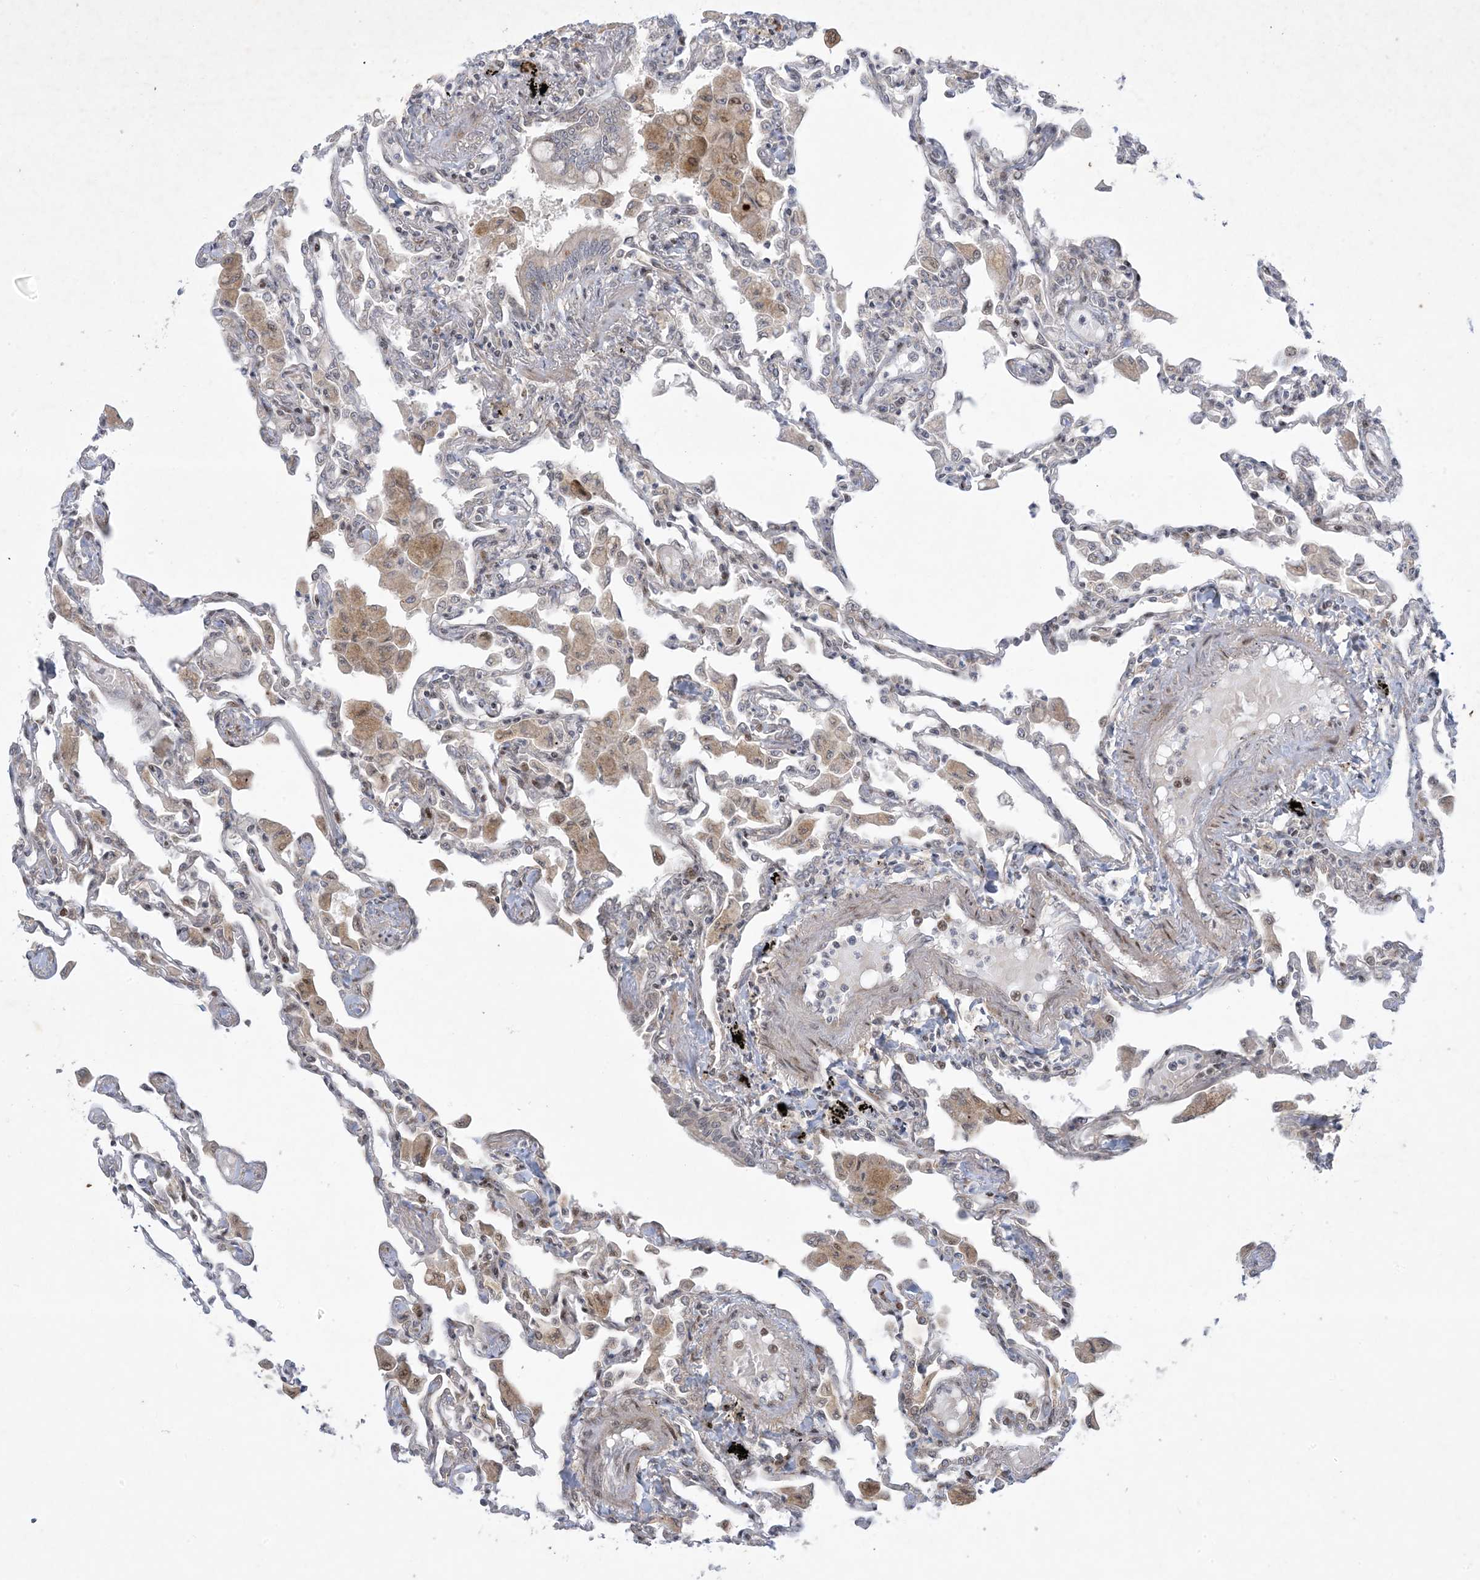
{"staining": {"intensity": "moderate", "quantity": "<25%", "location": "nuclear"}, "tissue": "lung", "cell_type": "Alveolar cells", "image_type": "normal", "snomed": [{"axis": "morphology", "description": "Normal tissue, NOS"}, {"axis": "topography", "description": "Bronchus"}, {"axis": "topography", "description": "Lung"}], "caption": "A brown stain labels moderate nuclear positivity of a protein in alveolar cells of unremarkable human lung.", "gene": "SOGA3", "patient": {"sex": "female", "age": 49}}